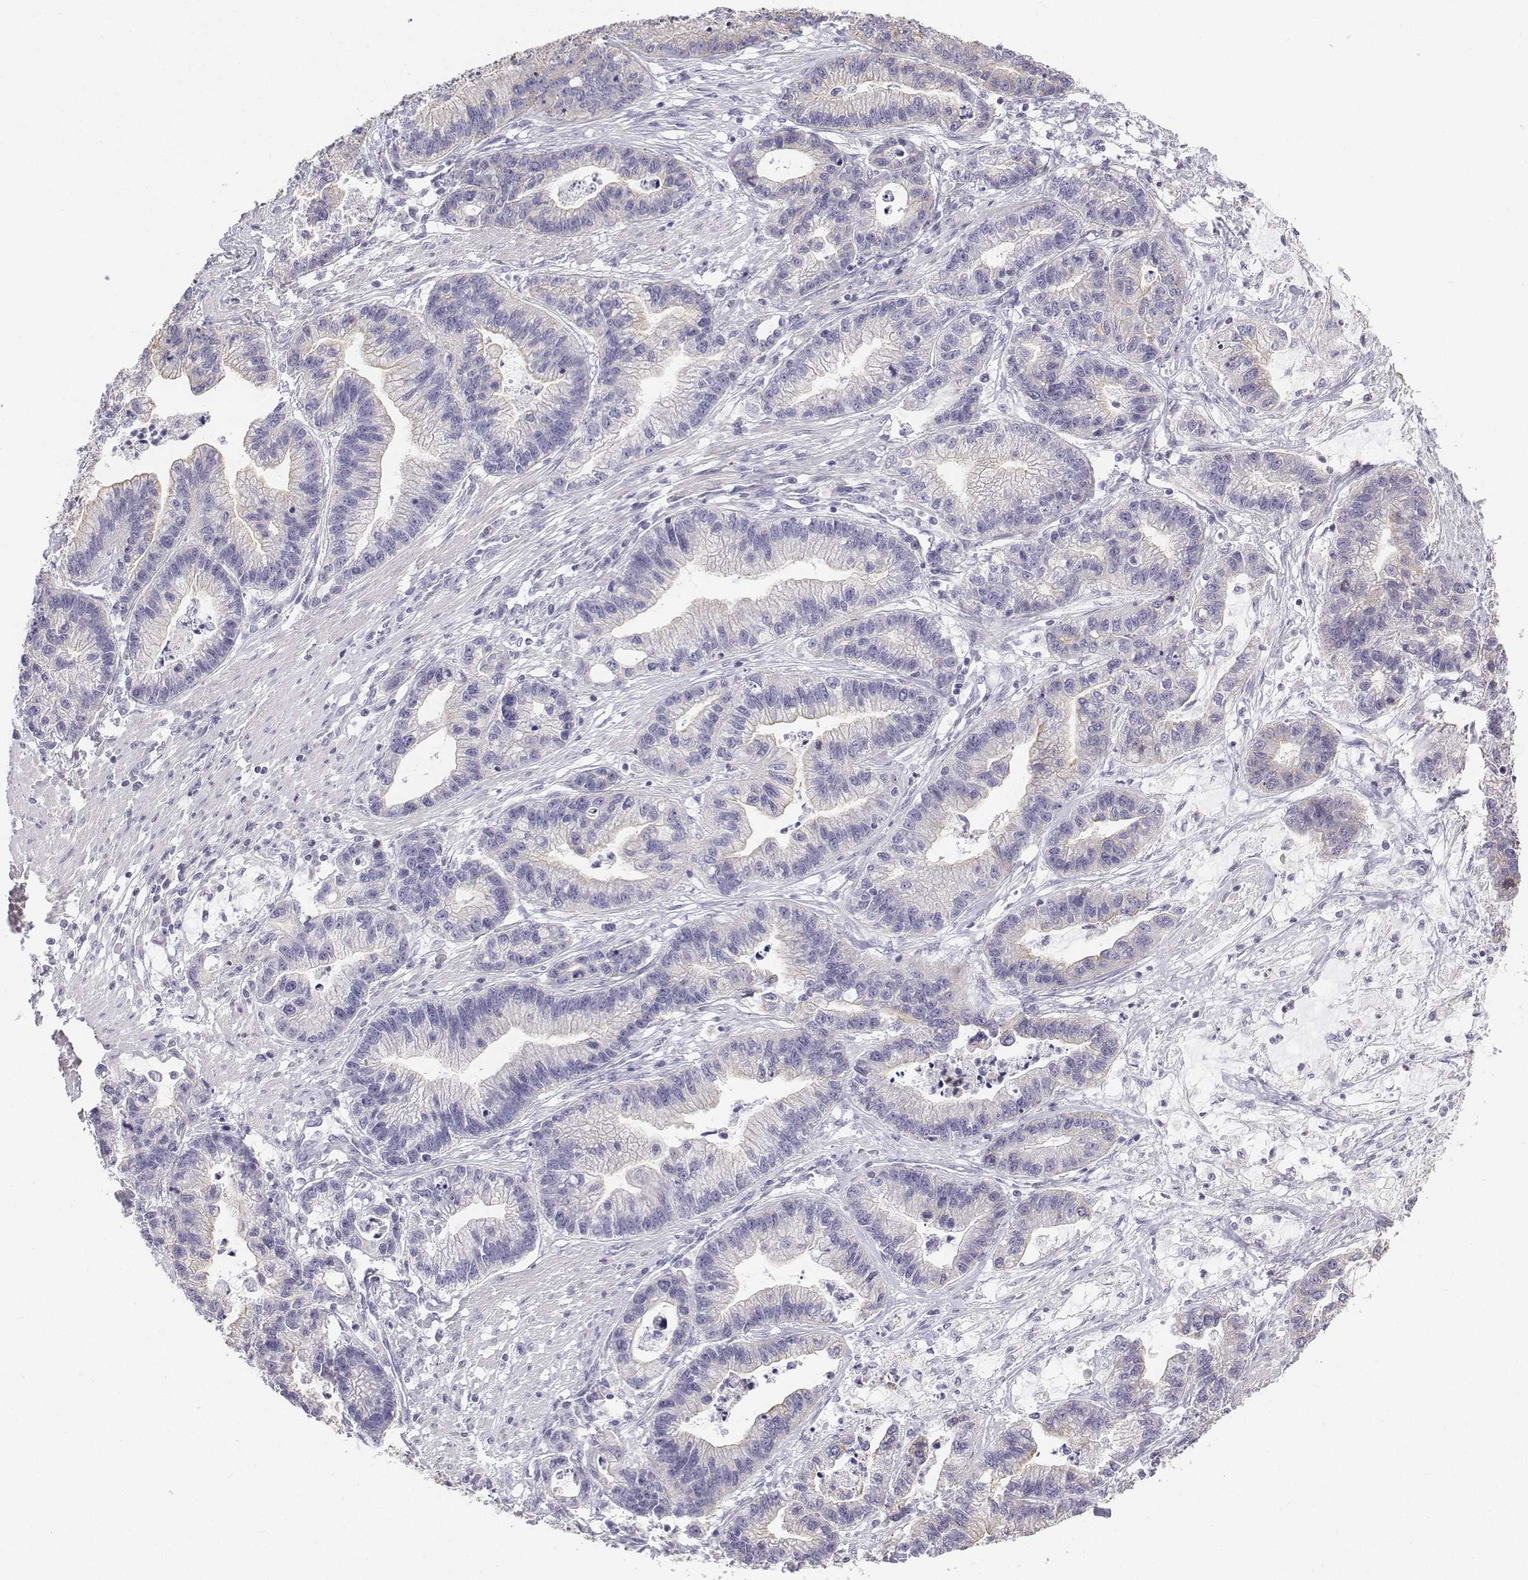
{"staining": {"intensity": "negative", "quantity": "none", "location": "none"}, "tissue": "stomach cancer", "cell_type": "Tumor cells", "image_type": "cancer", "snomed": [{"axis": "morphology", "description": "Adenocarcinoma, NOS"}, {"axis": "topography", "description": "Stomach"}], "caption": "Immunohistochemistry (IHC) histopathology image of human stomach cancer (adenocarcinoma) stained for a protein (brown), which displays no expression in tumor cells.", "gene": "LGSN", "patient": {"sex": "male", "age": 83}}